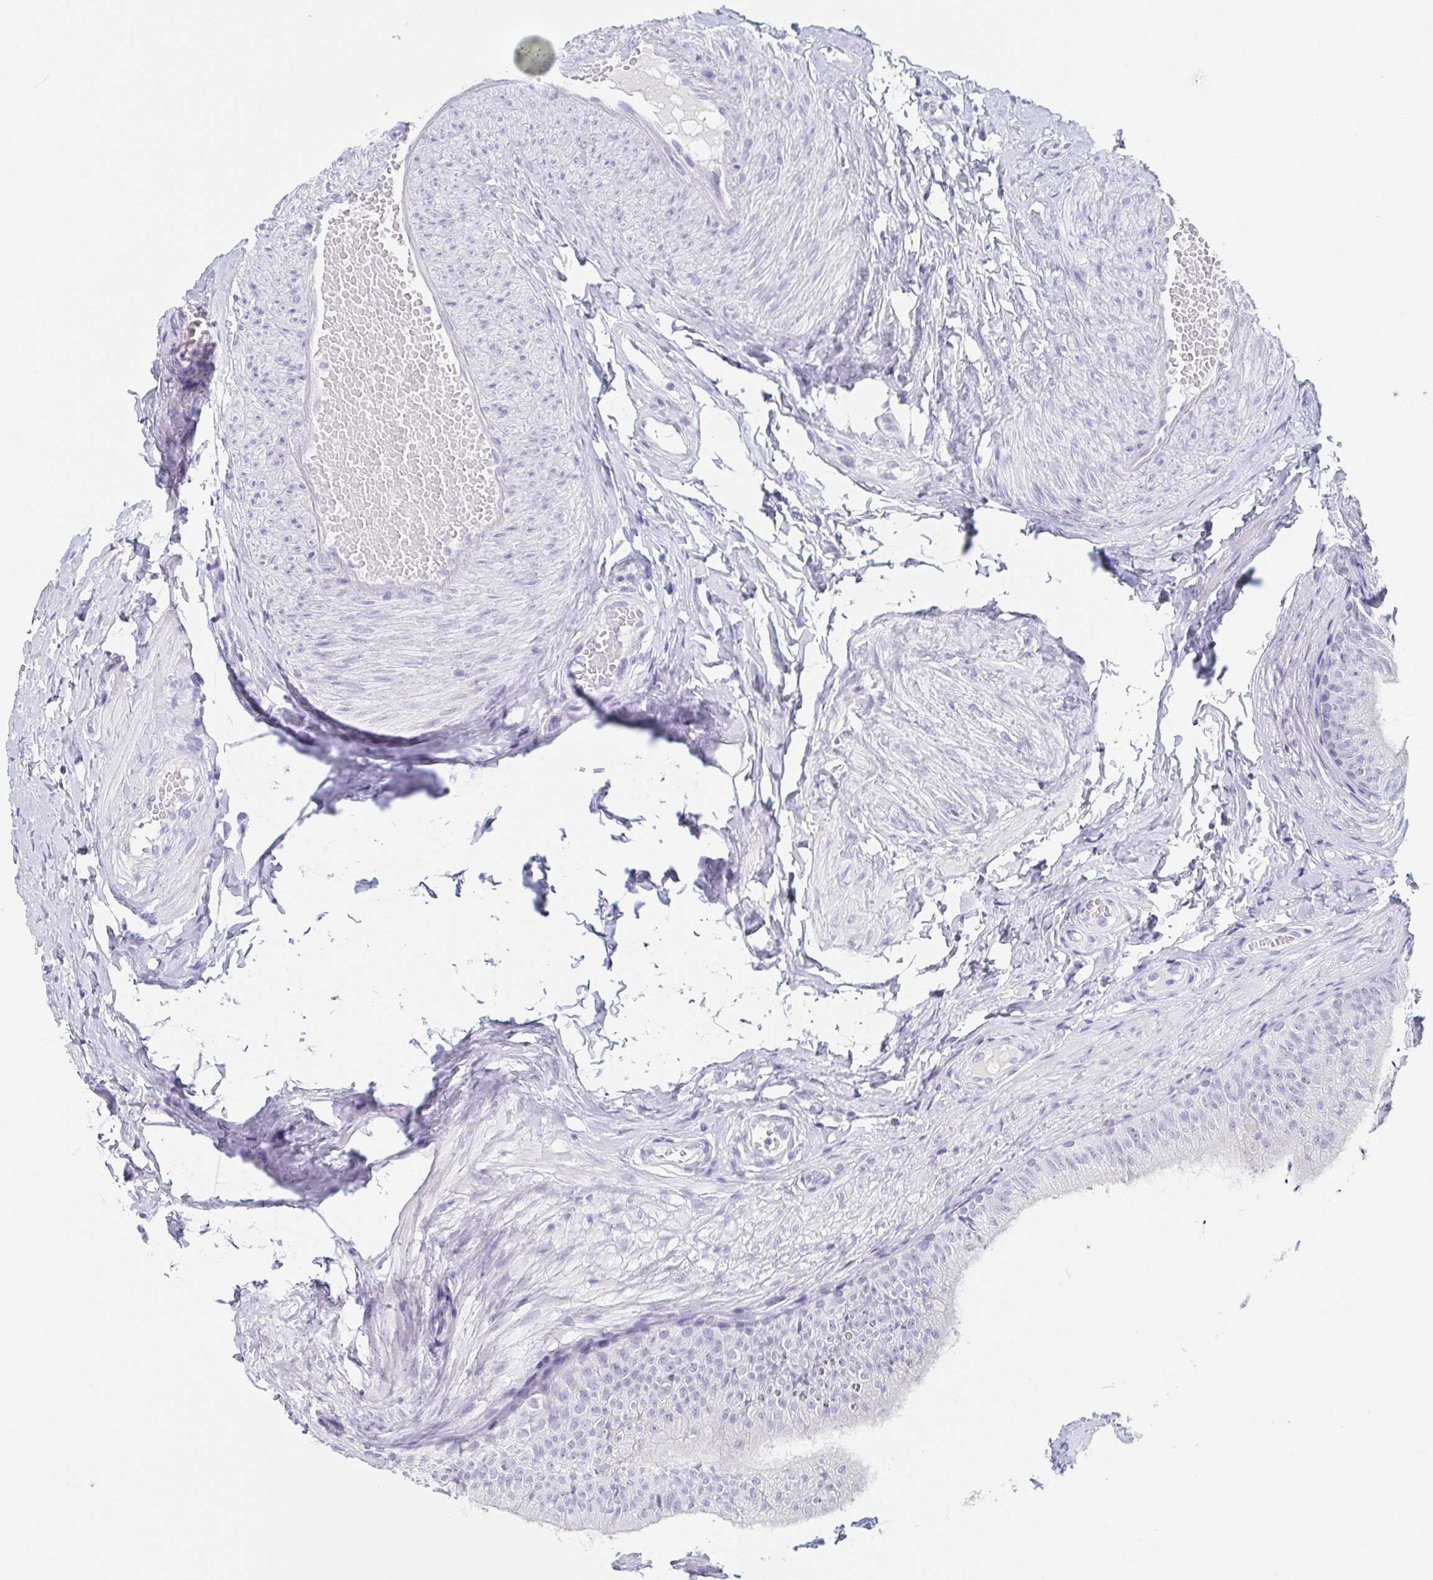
{"staining": {"intensity": "negative", "quantity": "none", "location": "none"}, "tissue": "epididymis", "cell_type": "Glandular cells", "image_type": "normal", "snomed": [{"axis": "morphology", "description": "Normal tissue, NOS"}, {"axis": "topography", "description": "Epididymis, spermatic cord, NOS"}, {"axis": "topography", "description": "Epididymis"}, {"axis": "topography", "description": "Peripheral nerve tissue"}], "caption": "A high-resolution photomicrograph shows IHC staining of unremarkable epididymis, which reveals no significant expression in glandular cells.", "gene": "REG4", "patient": {"sex": "male", "age": 29}}